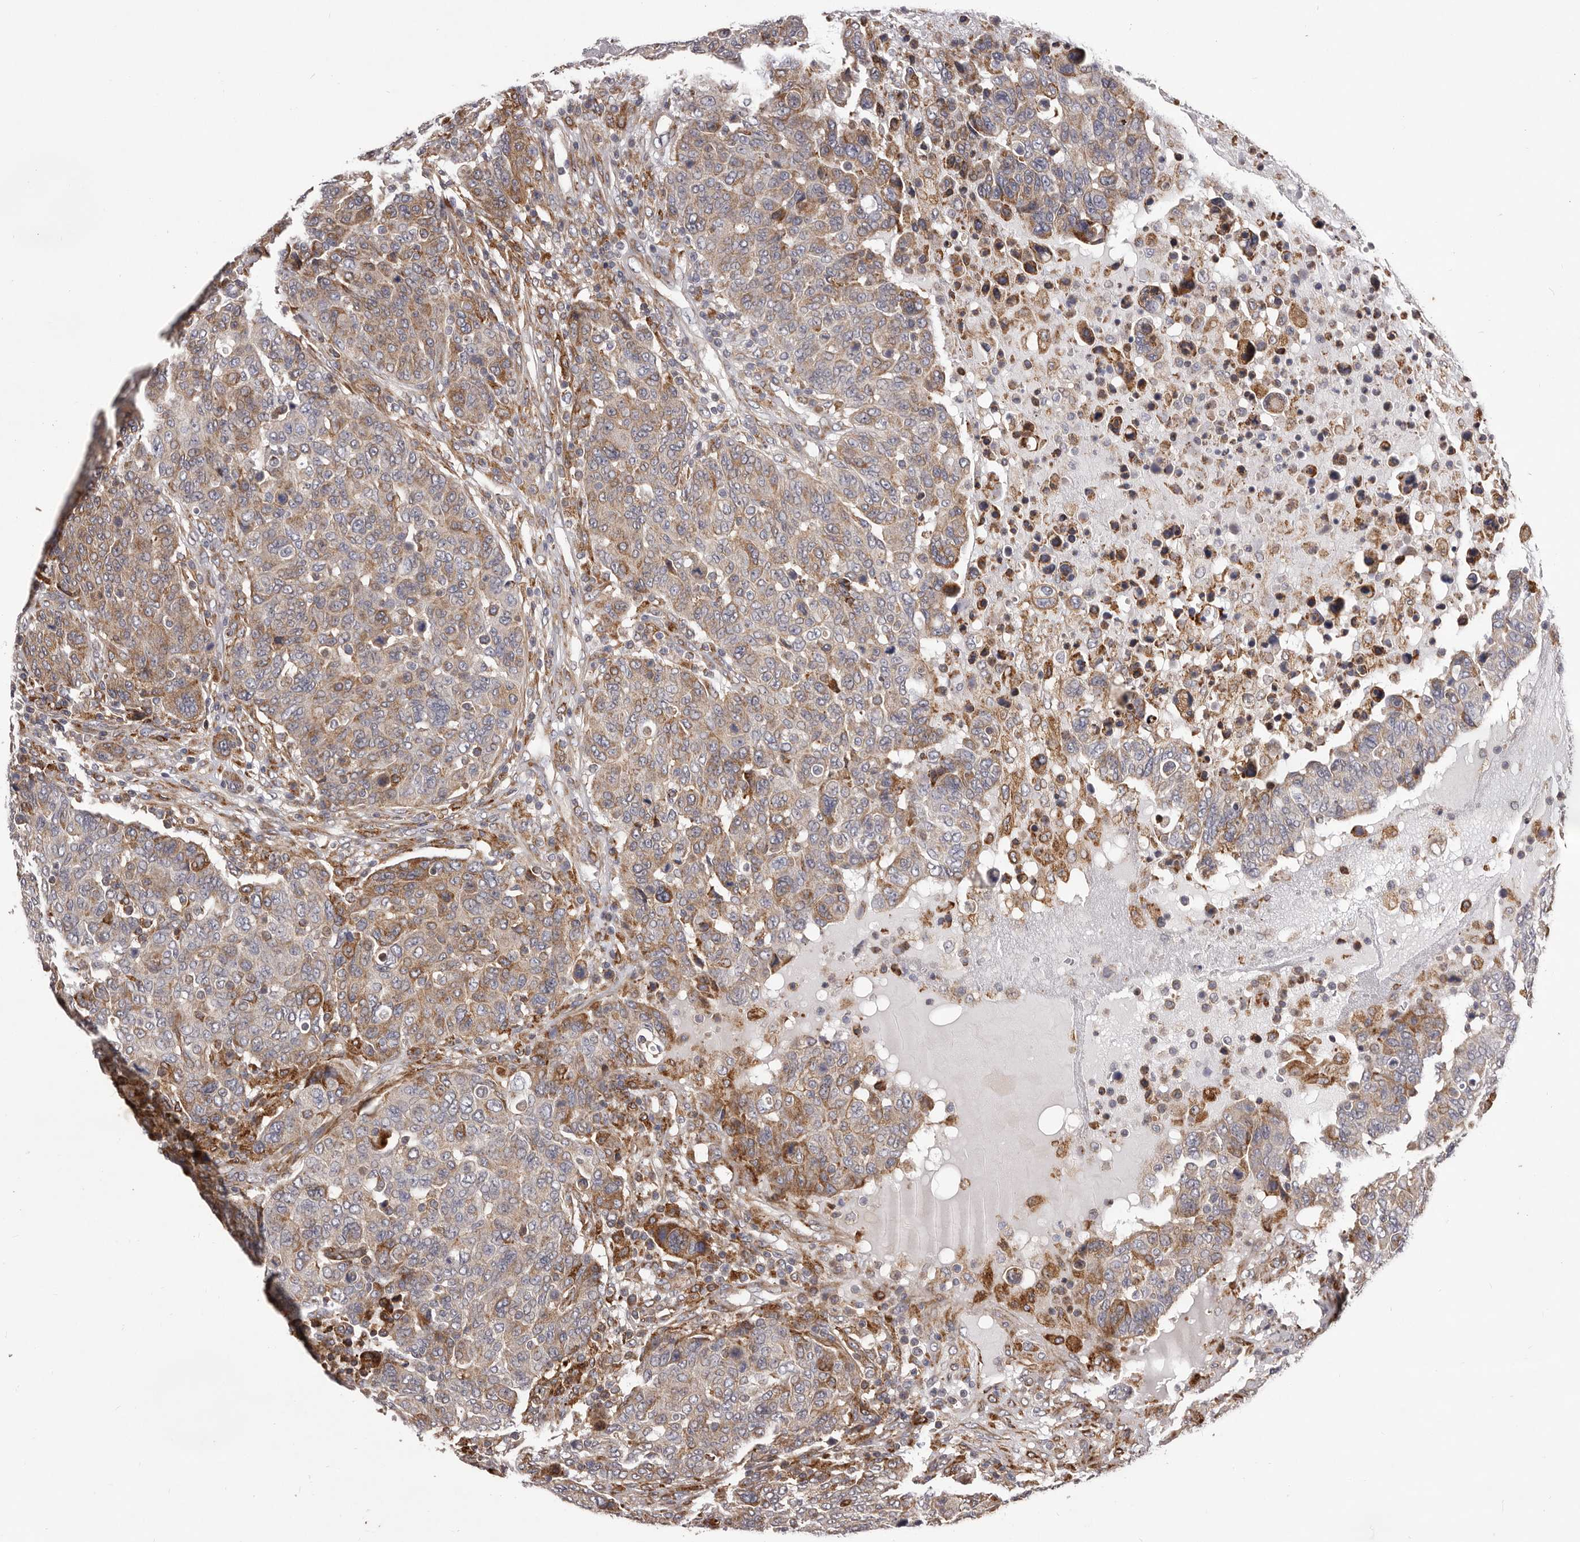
{"staining": {"intensity": "moderate", "quantity": "25%-75%", "location": "cytoplasmic/membranous"}, "tissue": "breast cancer", "cell_type": "Tumor cells", "image_type": "cancer", "snomed": [{"axis": "morphology", "description": "Duct carcinoma"}, {"axis": "topography", "description": "Breast"}], "caption": "Human breast cancer stained with a brown dye displays moderate cytoplasmic/membranous positive staining in approximately 25%-75% of tumor cells.", "gene": "ALPK1", "patient": {"sex": "female", "age": 37}}